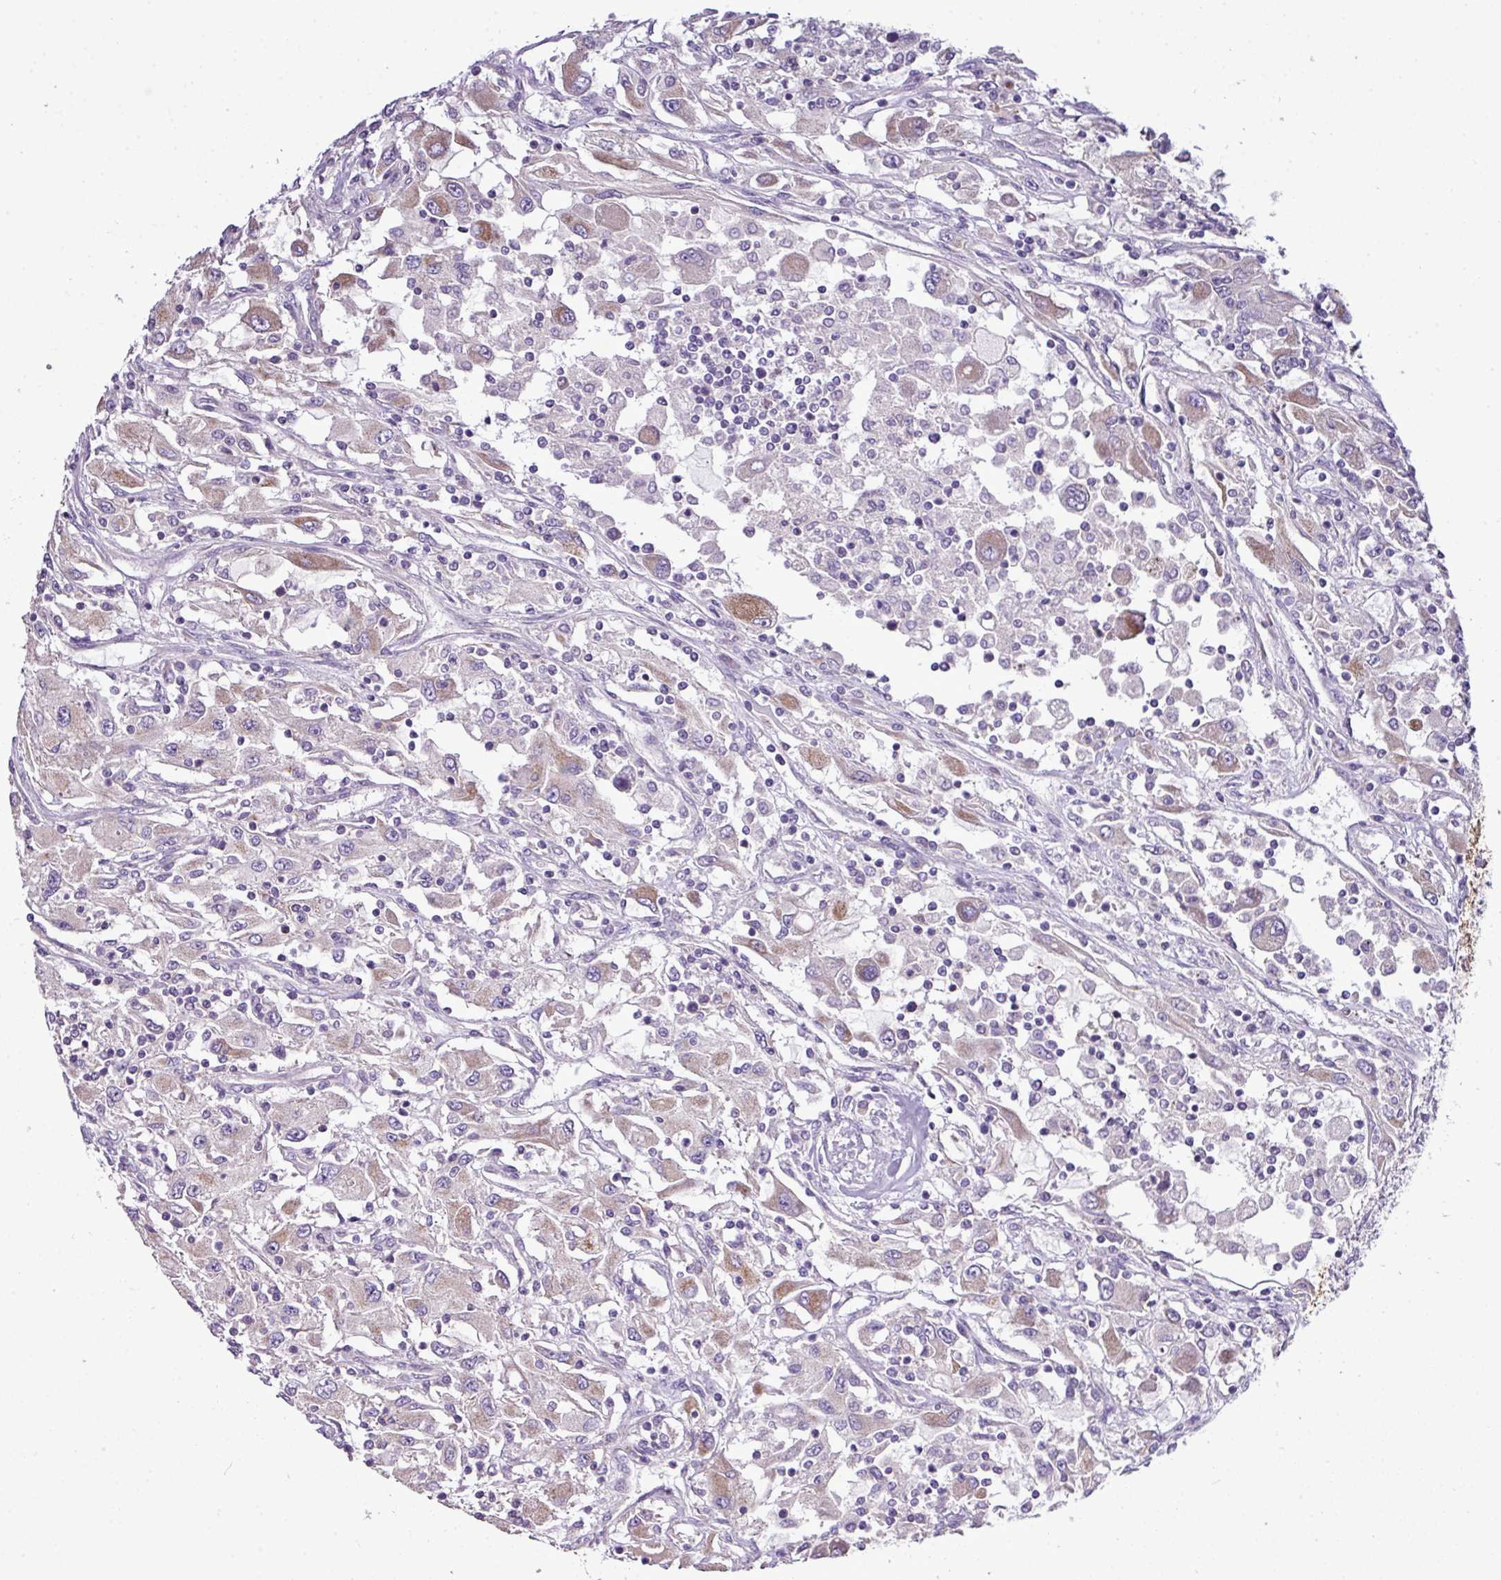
{"staining": {"intensity": "moderate", "quantity": "<25%", "location": "cytoplasmic/membranous"}, "tissue": "renal cancer", "cell_type": "Tumor cells", "image_type": "cancer", "snomed": [{"axis": "morphology", "description": "Adenocarcinoma, NOS"}, {"axis": "topography", "description": "Kidney"}], "caption": "A photomicrograph showing moderate cytoplasmic/membranous staining in about <25% of tumor cells in adenocarcinoma (renal), as visualized by brown immunohistochemical staining.", "gene": "AGAP5", "patient": {"sex": "female", "age": 67}}